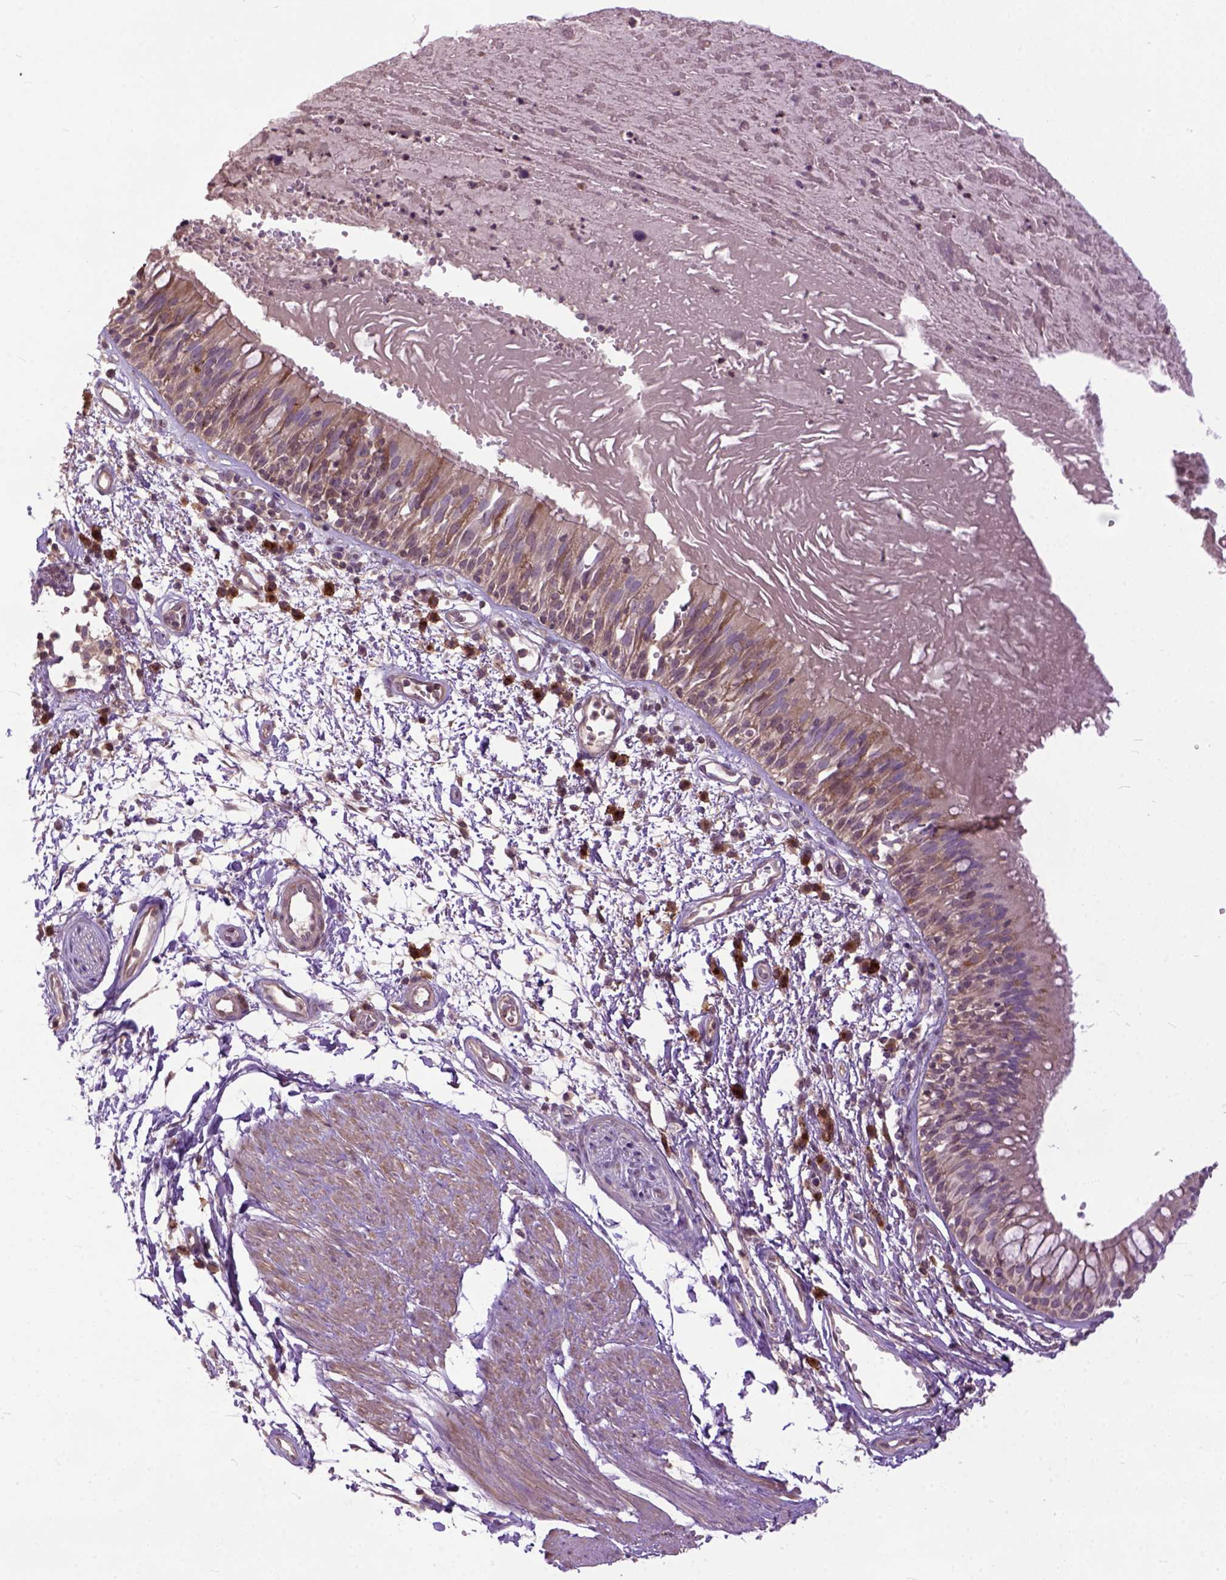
{"staining": {"intensity": "moderate", "quantity": ">75%", "location": "cytoplasmic/membranous"}, "tissue": "bronchus", "cell_type": "Respiratory epithelial cells", "image_type": "normal", "snomed": [{"axis": "morphology", "description": "Normal tissue, NOS"}, {"axis": "morphology", "description": "Squamous cell carcinoma, NOS"}, {"axis": "topography", "description": "Cartilage tissue"}, {"axis": "topography", "description": "Bronchus"}, {"axis": "topography", "description": "Lung"}], "caption": "Bronchus stained with immunohistochemistry reveals moderate cytoplasmic/membranous positivity in about >75% of respiratory epithelial cells. (brown staining indicates protein expression, while blue staining denotes nuclei).", "gene": "CPNE1", "patient": {"sex": "male", "age": 66}}